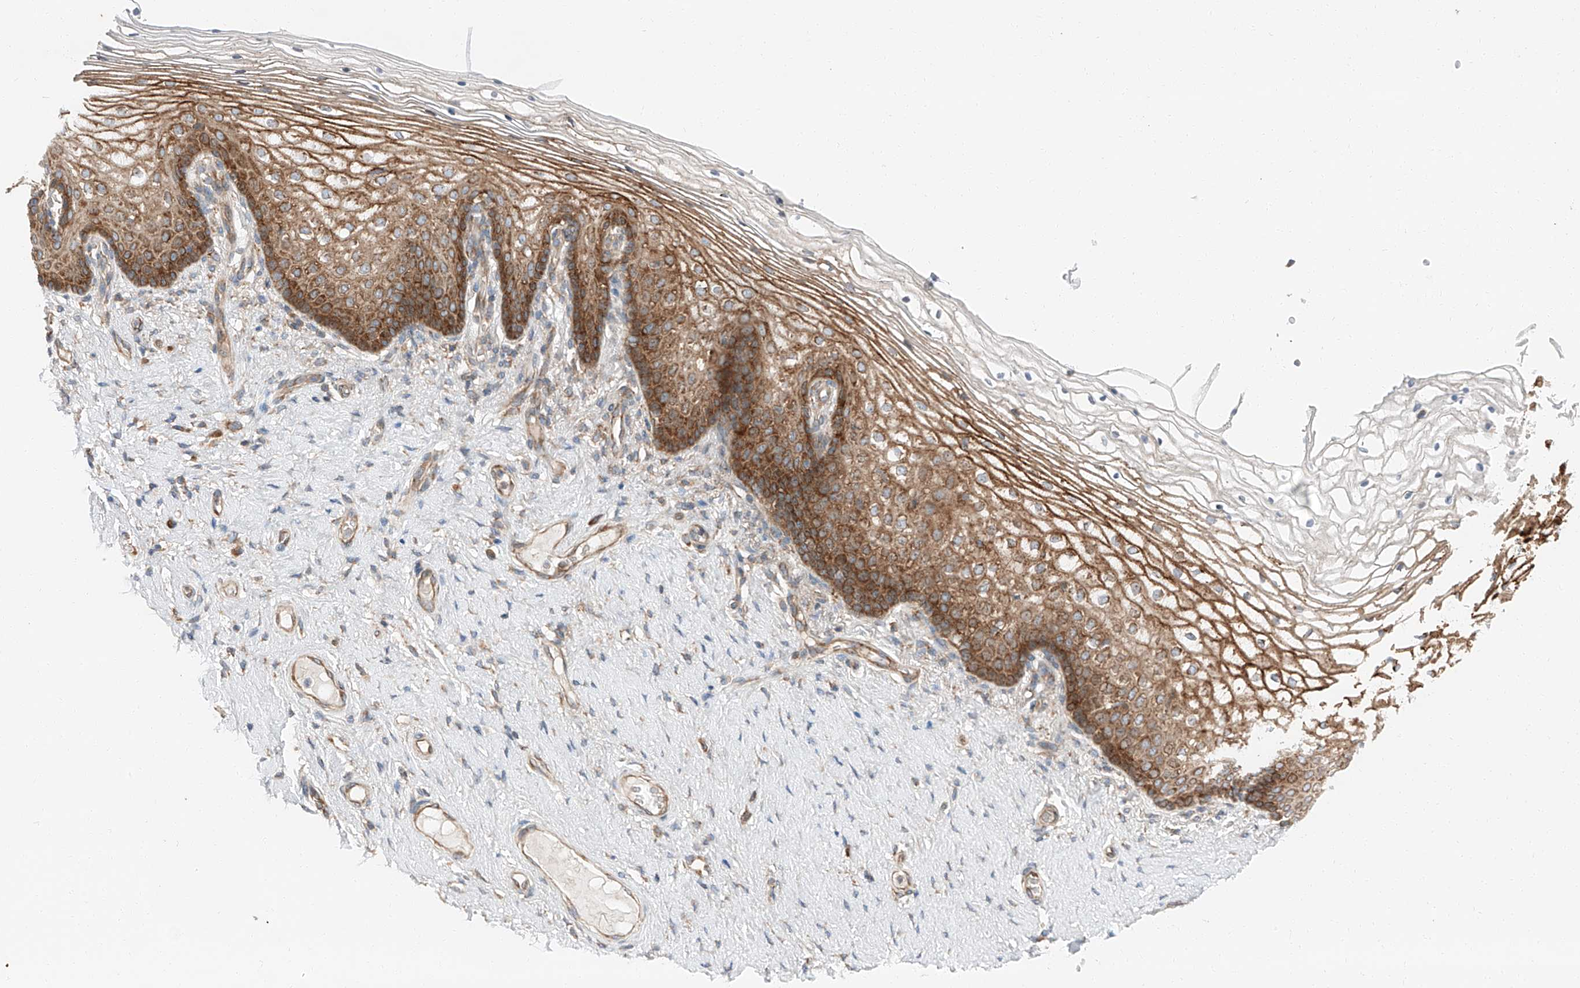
{"staining": {"intensity": "moderate", "quantity": ">75%", "location": "cytoplasmic/membranous"}, "tissue": "vagina", "cell_type": "Squamous epithelial cells", "image_type": "normal", "snomed": [{"axis": "morphology", "description": "Normal tissue, NOS"}, {"axis": "topography", "description": "Vagina"}], "caption": "Protein staining by IHC exhibits moderate cytoplasmic/membranous expression in about >75% of squamous epithelial cells in benign vagina. Using DAB (brown) and hematoxylin (blue) stains, captured at high magnification using brightfield microscopy.", "gene": "ZC3H15", "patient": {"sex": "female", "age": 60}}